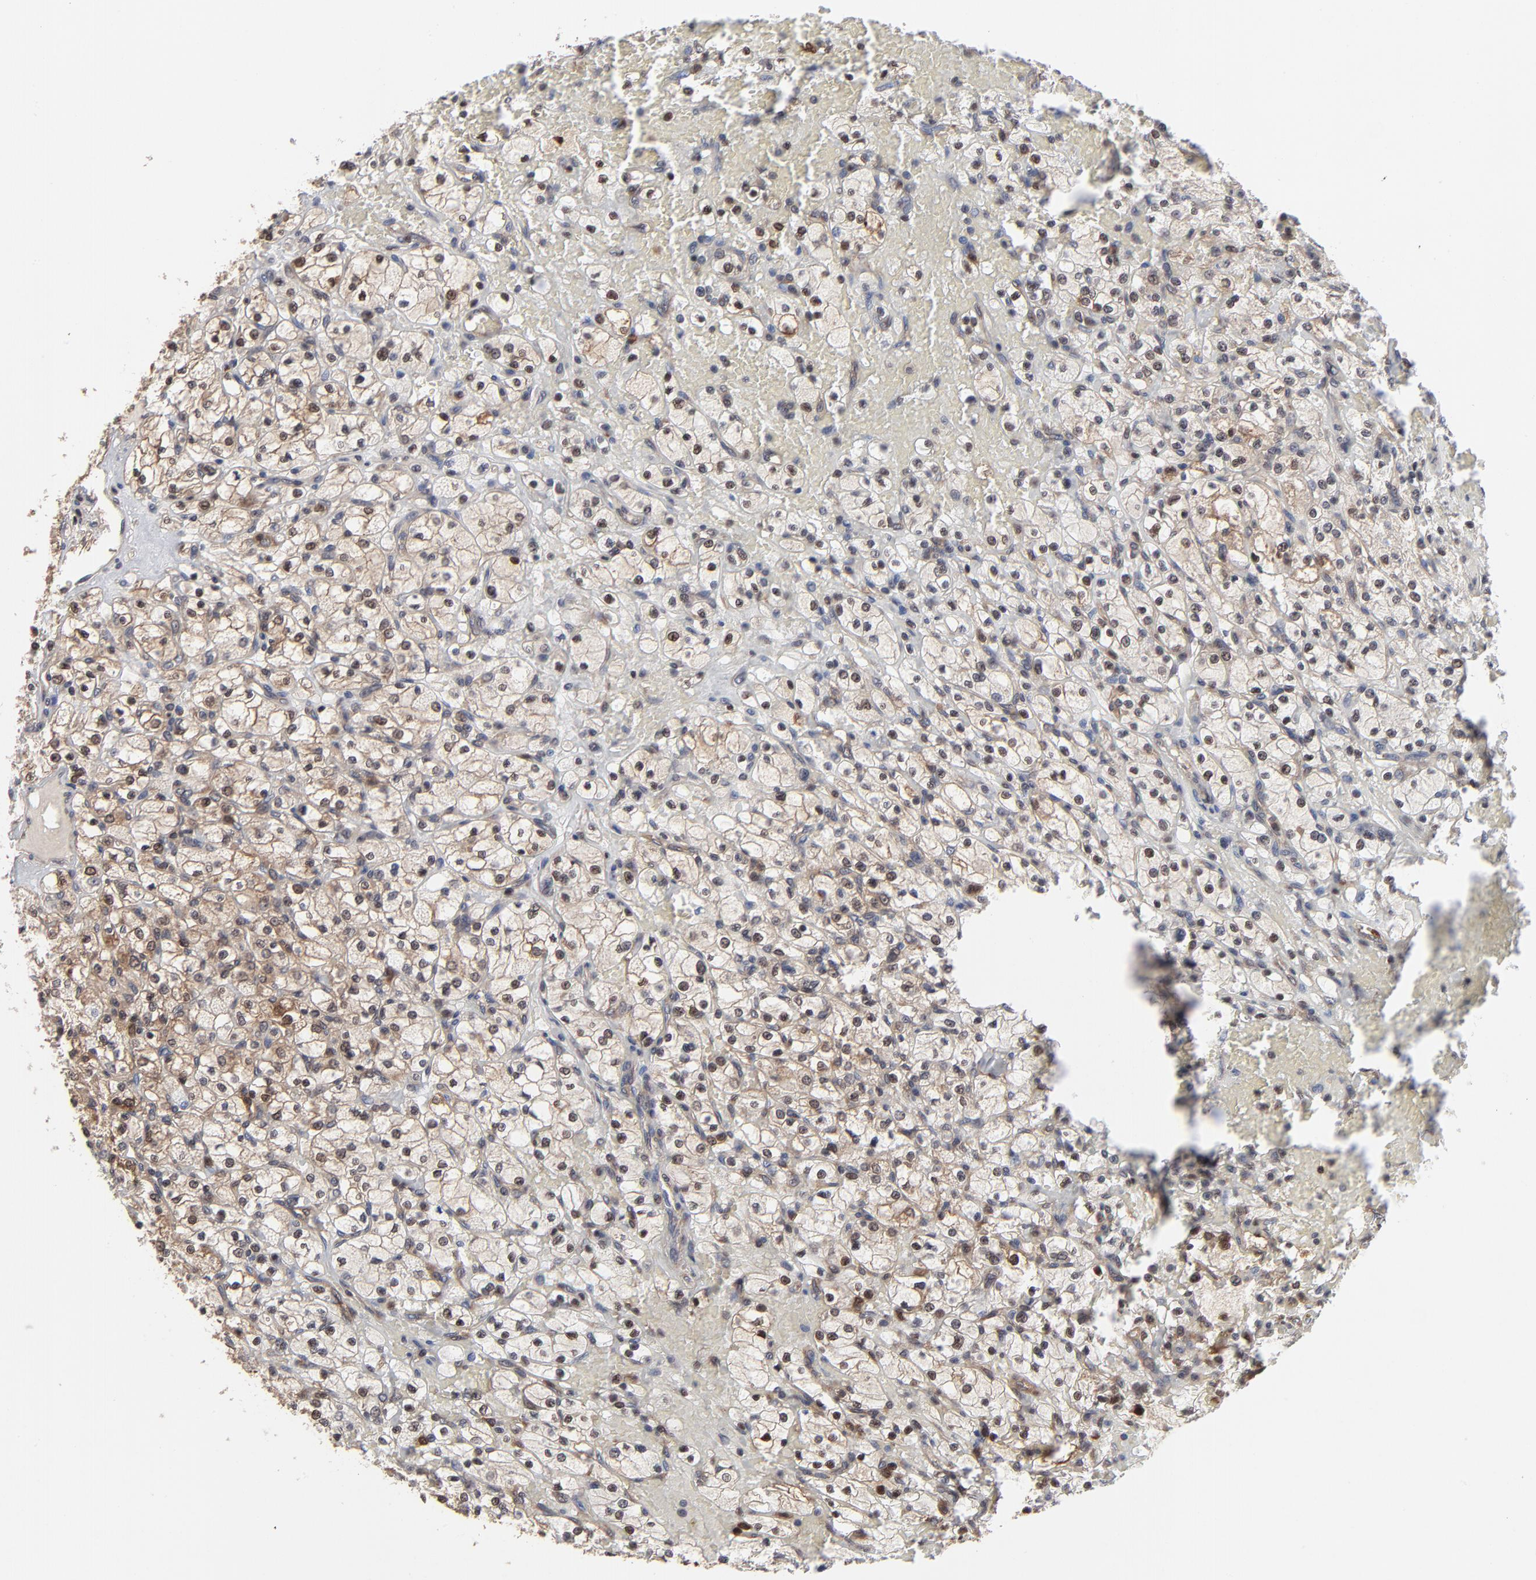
{"staining": {"intensity": "weak", "quantity": ">75%", "location": "cytoplasmic/membranous"}, "tissue": "renal cancer", "cell_type": "Tumor cells", "image_type": "cancer", "snomed": [{"axis": "morphology", "description": "Adenocarcinoma, NOS"}, {"axis": "topography", "description": "Kidney"}], "caption": "Immunohistochemical staining of renal adenocarcinoma demonstrates weak cytoplasmic/membranous protein expression in about >75% of tumor cells.", "gene": "MAP2K1", "patient": {"sex": "female", "age": 83}}